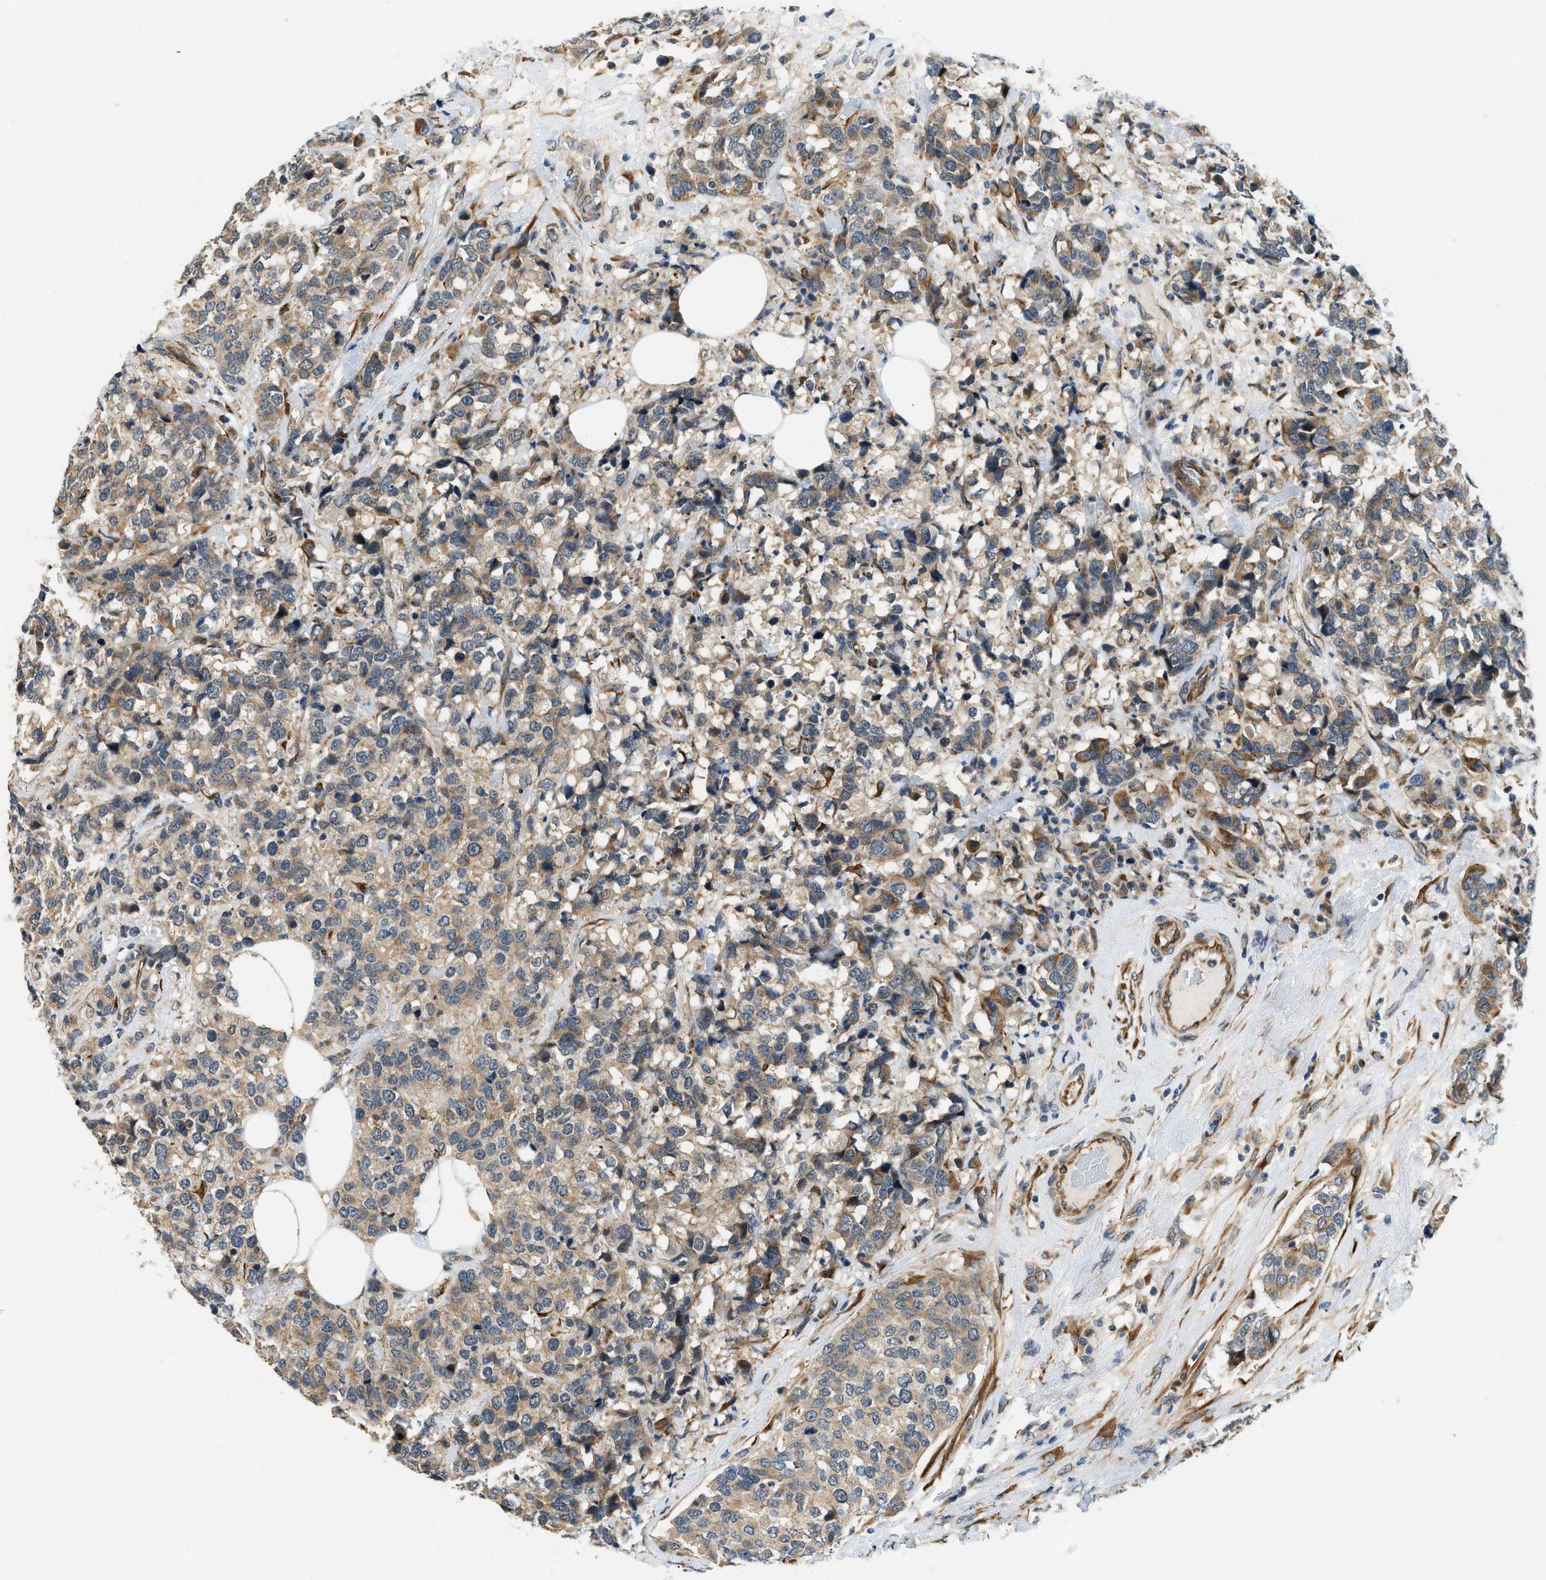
{"staining": {"intensity": "moderate", "quantity": ">75%", "location": "cytoplasmic/membranous"}, "tissue": "breast cancer", "cell_type": "Tumor cells", "image_type": "cancer", "snomed": [{"axis": "morphology", "description": "Lobular carcinoma"}, {"axis": "topography", "description": "Breast"}], "caption": "IHC image of human lobular carcinoma (breast) stained for a protein (brown), which demonstrates medium levels of moderate cytoplasmic/membranous positivity in about >75% of tumor cells.", "gene": "ALOX12", "patient": {"sex": "female", "age": 59}}